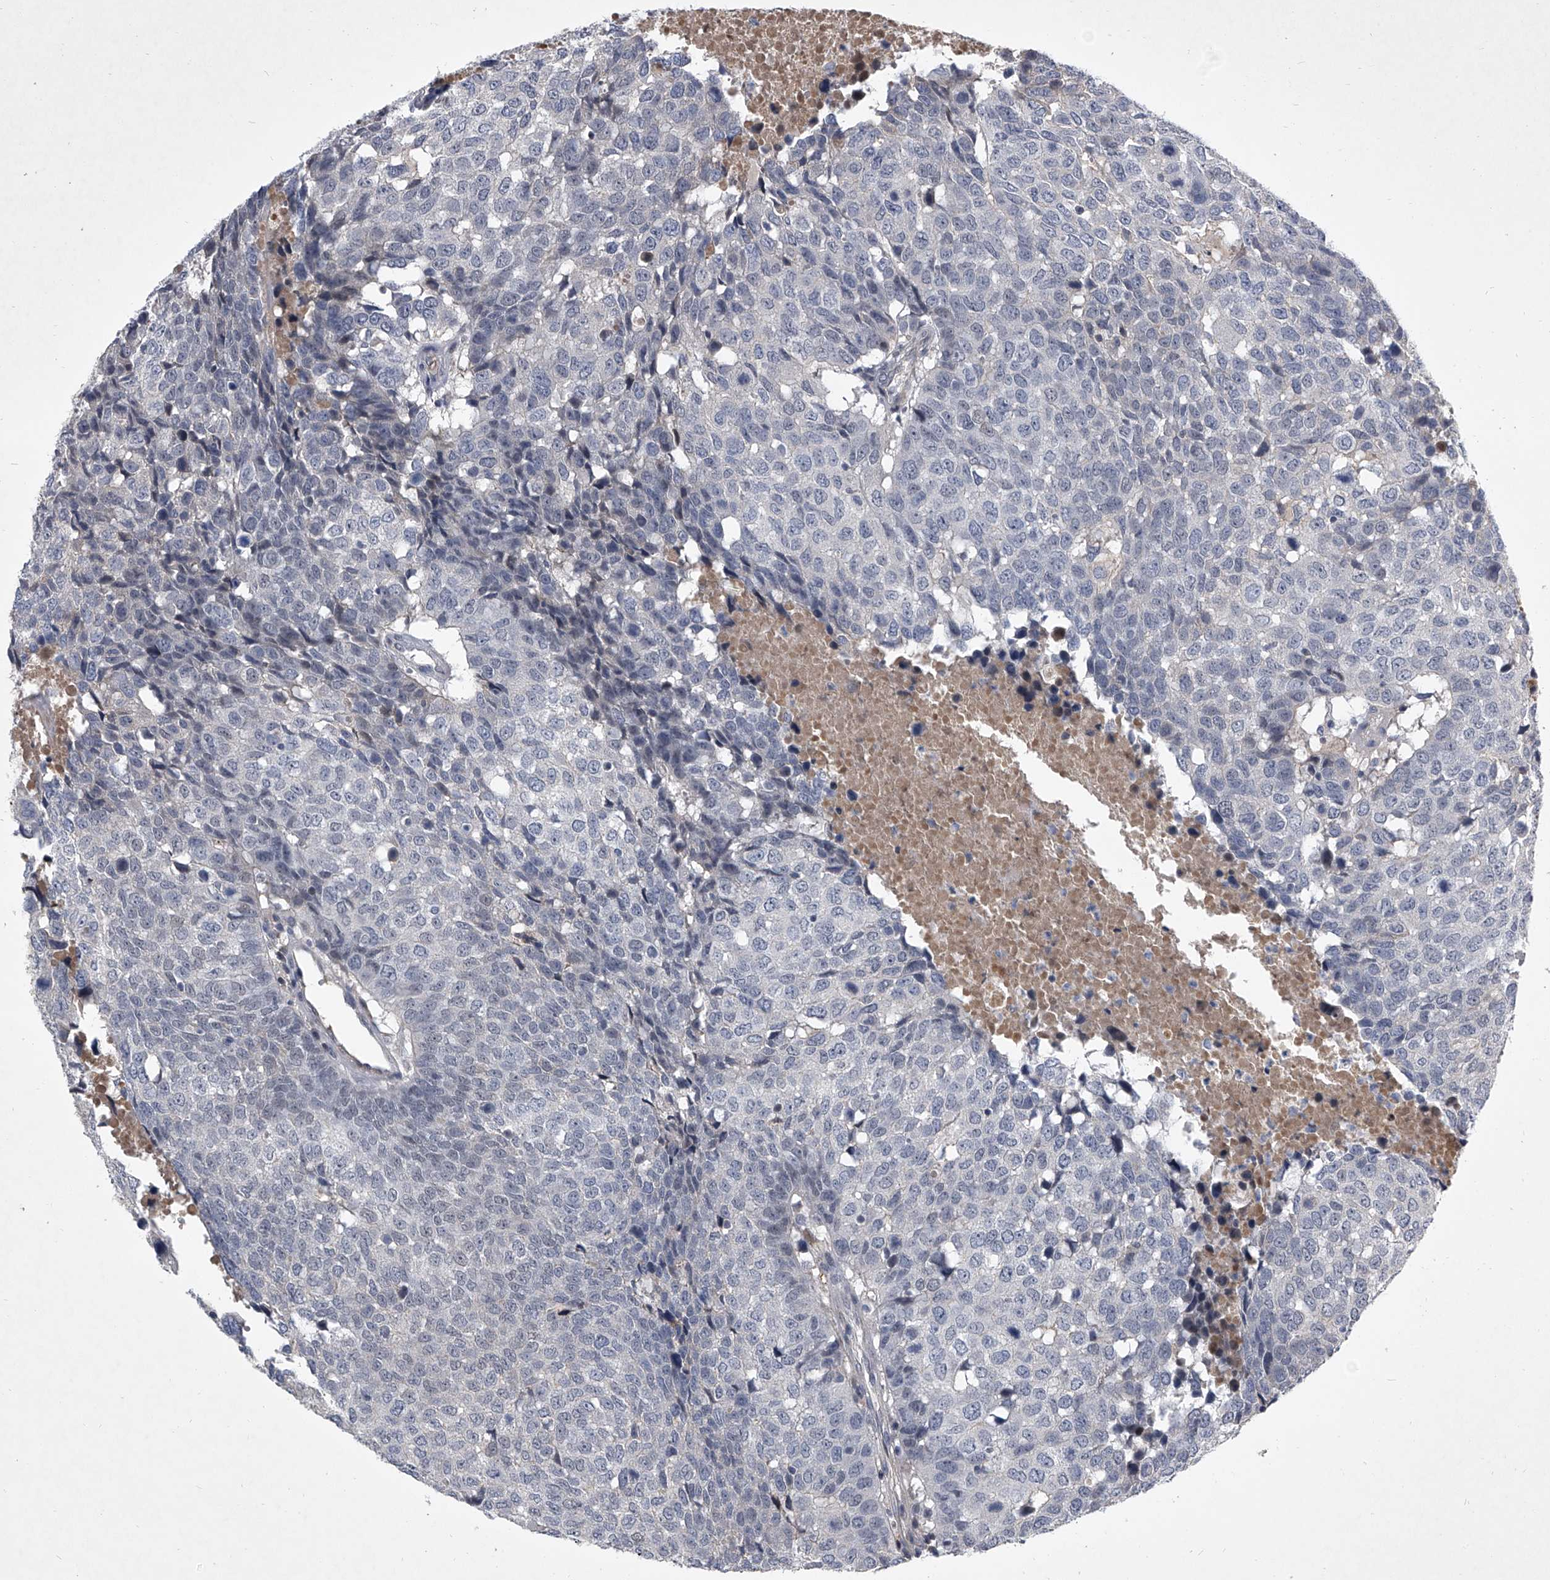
{"staining": {"intensity": "negative", "quantity": "none", "location": "none"}, "tissue": "head and neck cancer", "cell_type": "Tumor cells", "image_type": "cancer", "snomed": [{"axis": "morphology", "description": "Squamous cell carcinoma, NOS"}, {"axis": "topography", "description": "Head-Neck"}], "caption": "Immunohistochemistry (IHC) histopathology image of neoplastic tissue: human squamous cell carcinoma (head and neck) stained with DAB (3,3'-diaminobenzidine) demonstrates no significant protein expression in tumor cells. The staining was performed using DAB (3,3'-diaminobenzidine) to visualize the protein expression in brown, while the nuclei were stained in blue with hematoxylin (Magnification: 20x).", "gene": "ZNF76", "patient": {"sex": "male", "age": 66}}